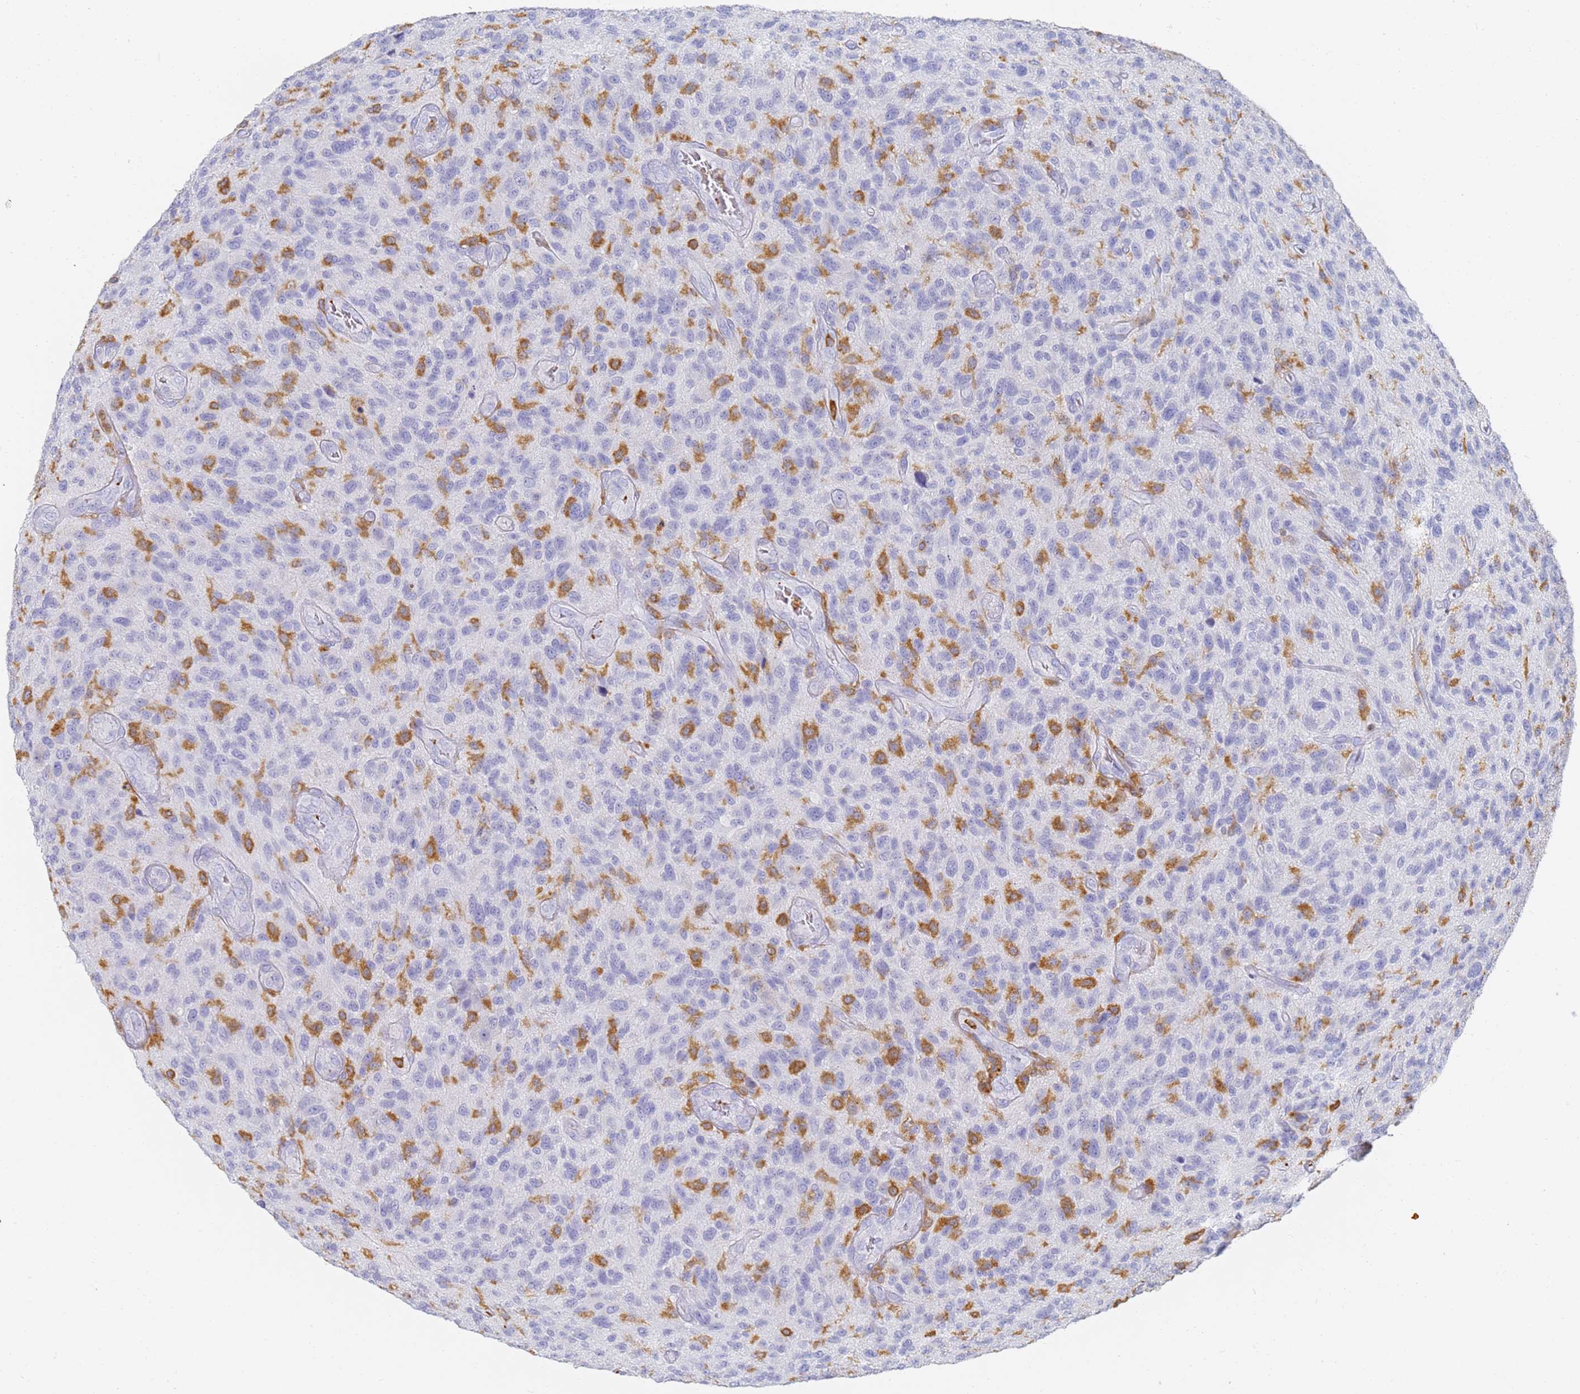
{"staining": {"intensity": "moderate", "quantity": "<25%", "location": "cytoplasmic/membranous"}, "tissue": "glioma", "cell_type": "Tumor cells", "image_type": "cancer", "snomed": [{"axis": "morphology", "description": "Glioma, malignant, High grade"}, {"axis": "topography", "description": "Brain"}], "caption": "Protein expression by immunohistochemistry displays moderate cytoplasmic/membranous expression in approximately <25% of tumor cells in malignant high-grade glioma. Using DAB (3,3'-diaminobenzidine) (brown) and hematoxylin (blue) stains, captured at high magnification using brightfield microscopy.", "gene": "BIN2", "patient": {"sex": "male", "age": 47}}